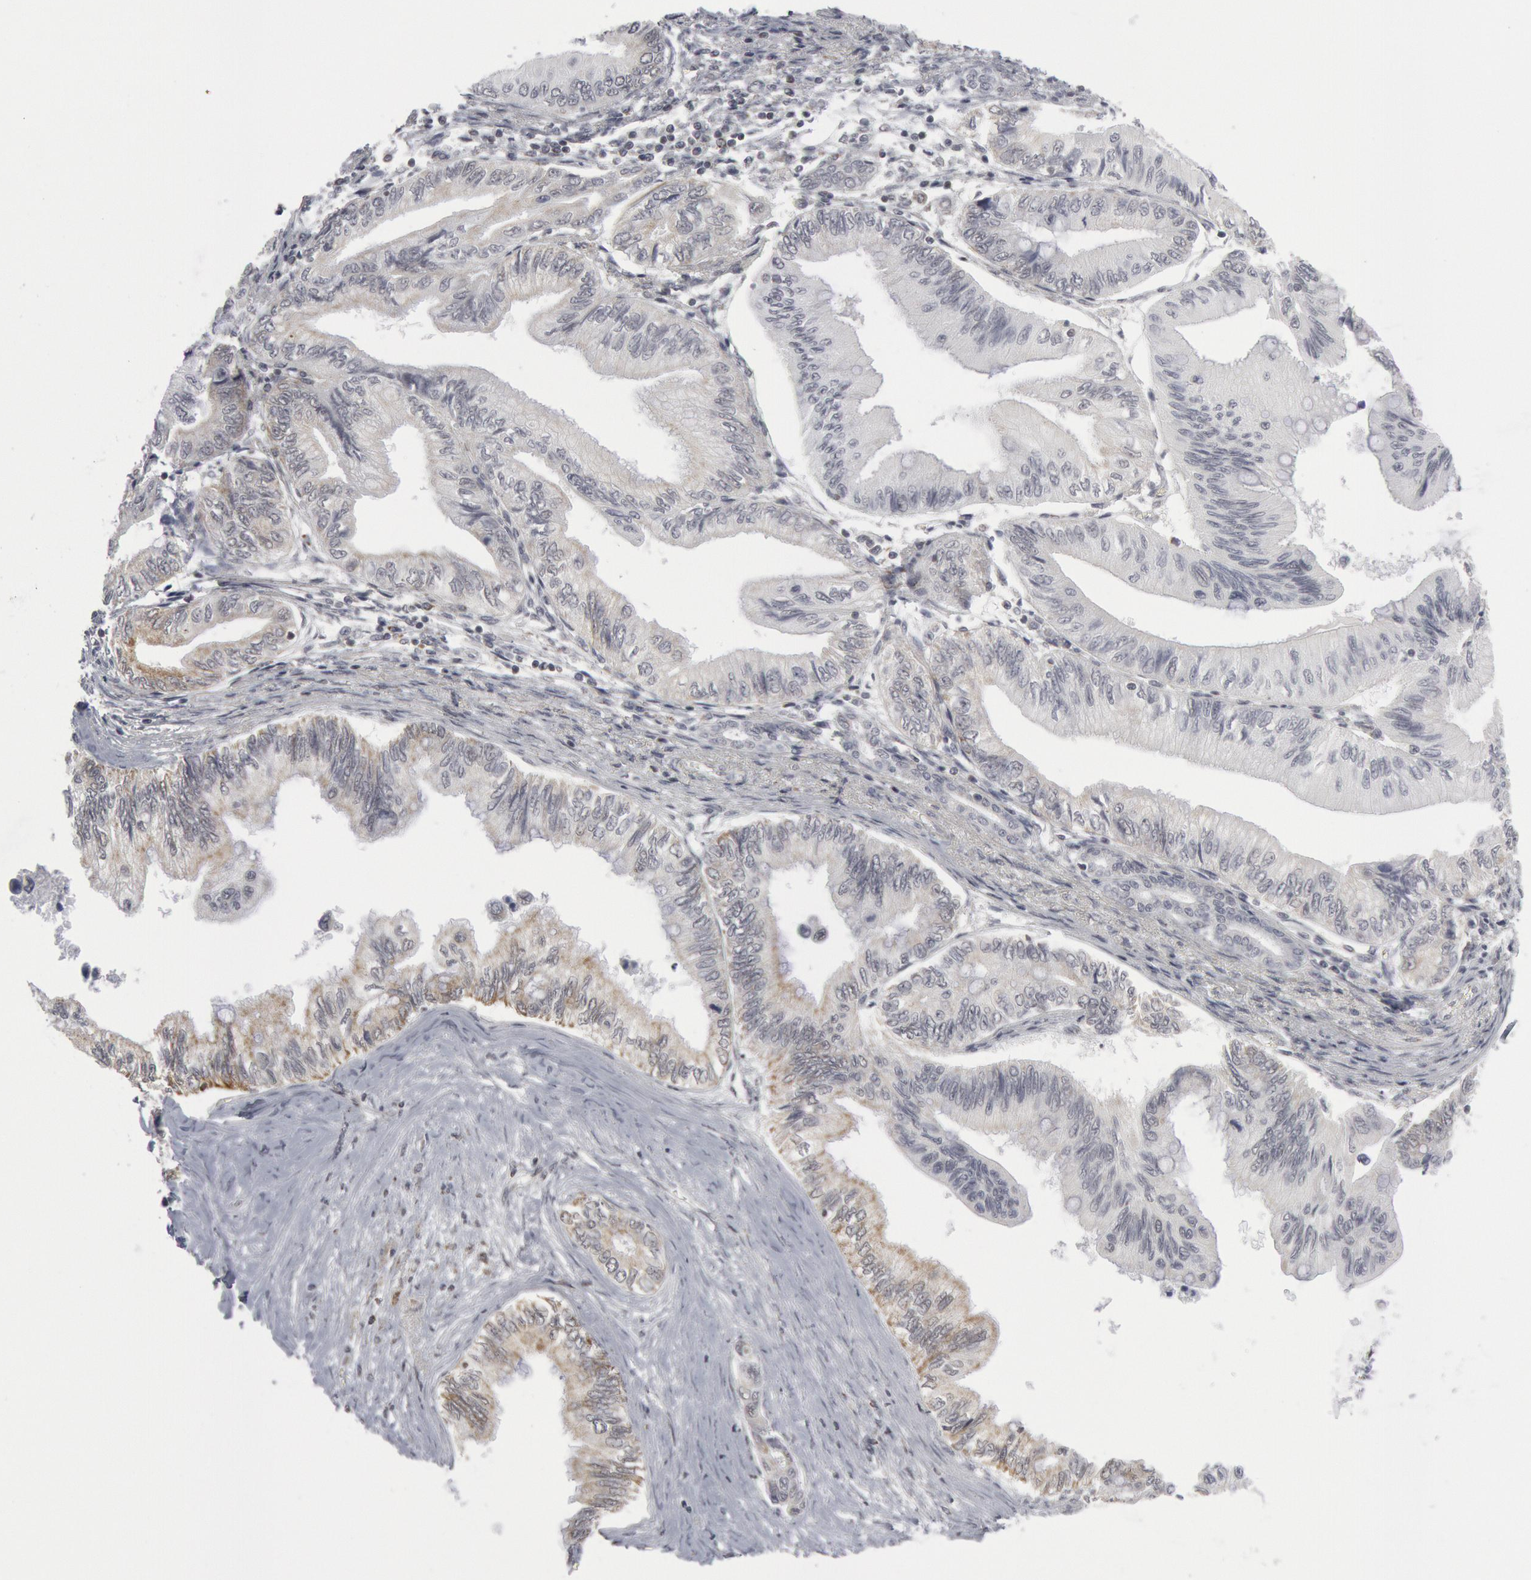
{"staining": {"intensity": "weak", "quantity": "<25%", "location": "cytoplasmic/membranous"}, "tissue": "pancreatic cancer", "cell_type": "Tumor cells", "image_type": "cancer", "snomed": [{"axis": "morphology", "description": "Adenocarcinoma, NOS"}, {"axis": "topography", "description": "Pancreas"}], "caption": "Immunohistochemical staining of human pancreatic cancer (adenocarcinoma) demonstrates no significant positivity in tumor cells.", "gene": "CASP9", "patient": {"sex": "female", "age": 66}}